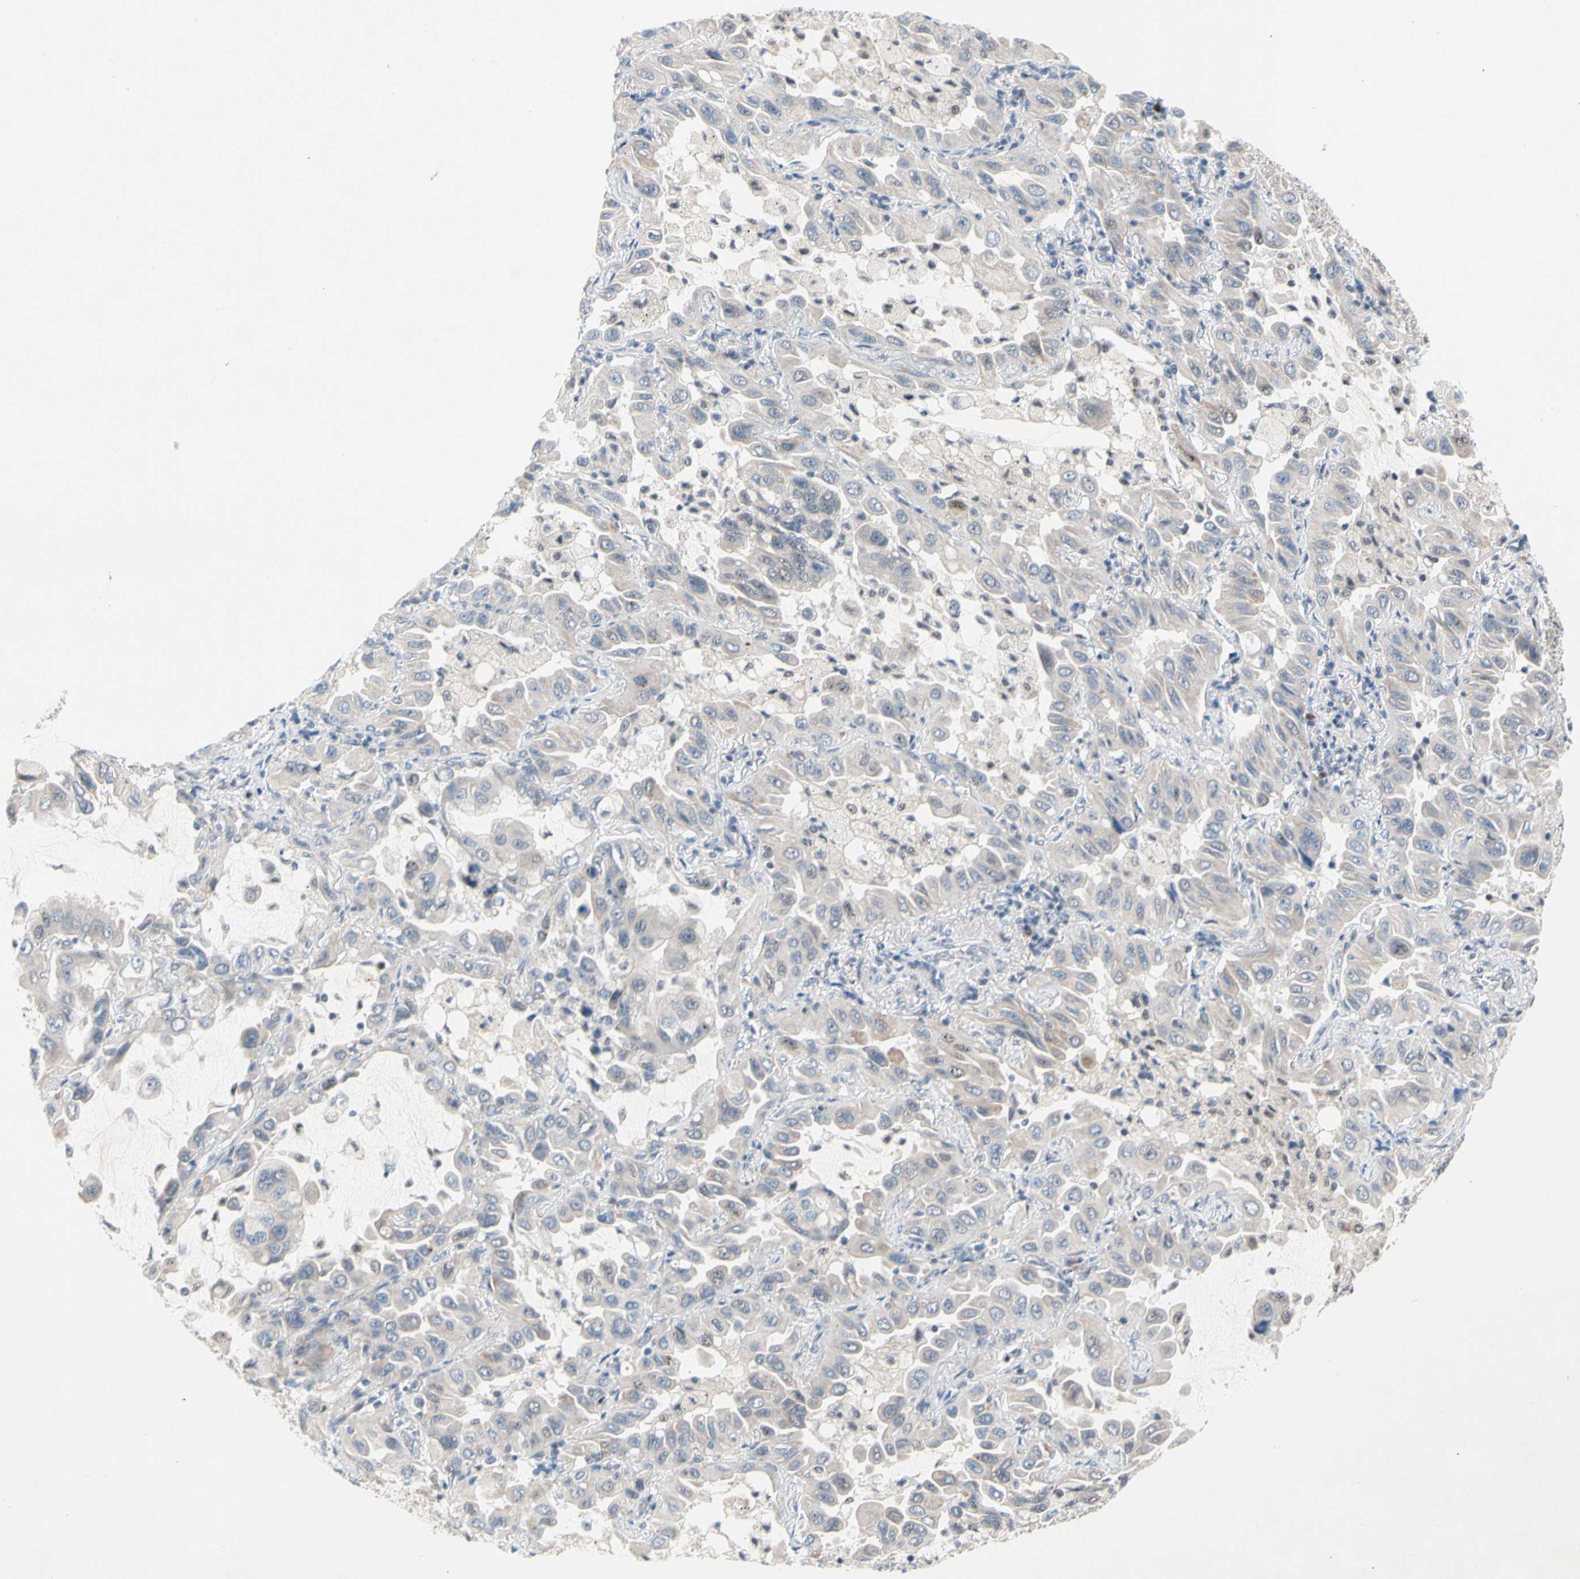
{"staining": {"intensity": "weak", "quantity": ">75%", "location": "nuclear"}, "tissue": "lung cancer", "cell_type": "Tumor cells", "image_type": "cancer", "snomed": [{"axis": "morphology", "description": "Adenocarcinoma, NOS"}, {"axis": "topography", "description": "Lung"}], "caption": "Tumor cells display low levels of weak nuclear expression in about >75% of cells in lung cancer.", "gene": "MARK1", "patient": {"sex": "male", "age": 64}}